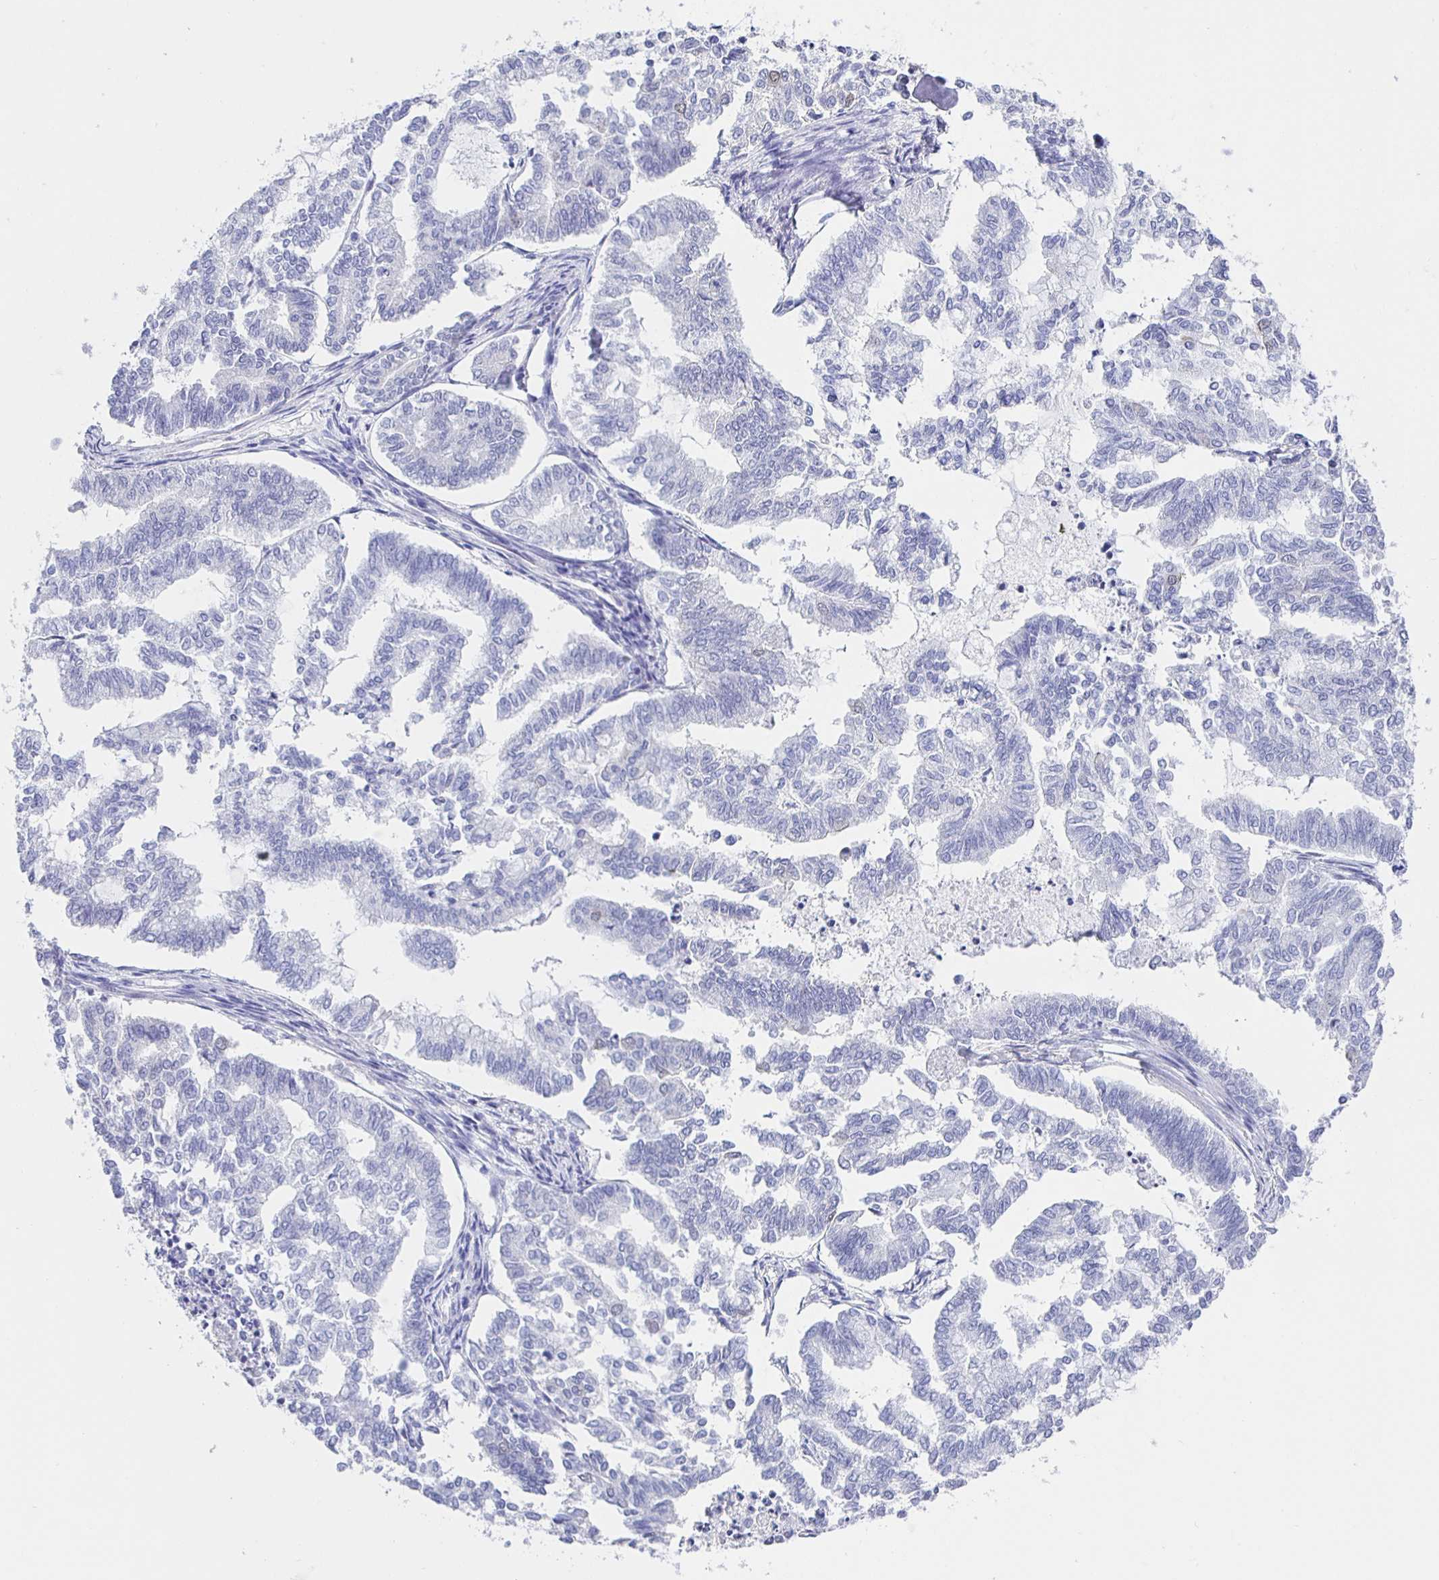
{"staining": {"intensity": "negative", "quantity": "none", "location": "none"}, "tissue": "endometrial cancer", "cell_type": "Tumor cells", "image_type": "cancer", "snomed": [{"axis": "morphology", "description": "Adenocarcinoma, NOS"}, {"axis": "topography", "description": "Endometrium"}], "caption": "IHC of endometrial cancer (adenocarcinoma) displays no staining in tumor cells. (Brightfield microscopy of DAB immunohistochemistry at high magnification).", "gene": "HSPA4L", "patient": {"sex": "female", "age": 79}}